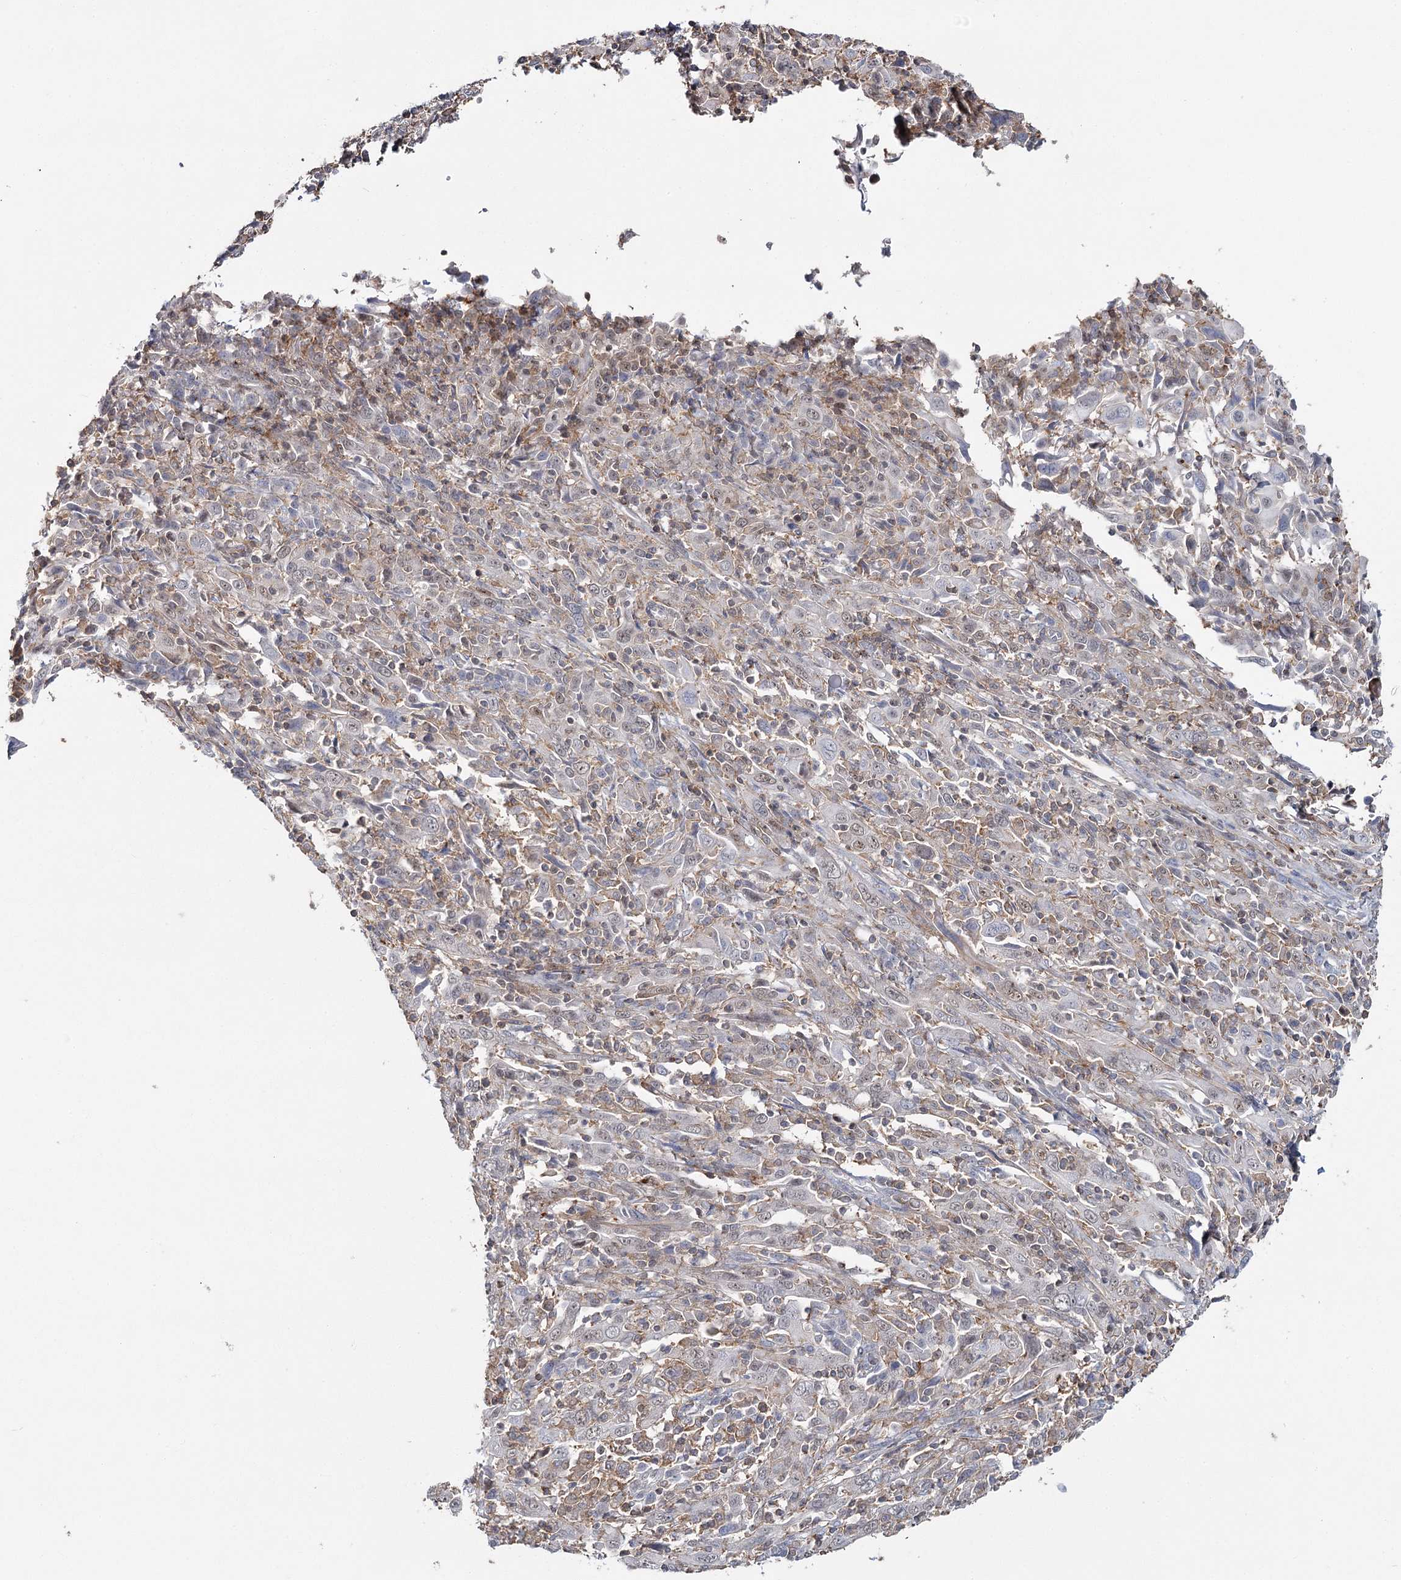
{"staining": {"intensity": "weak", "quantity": "<25%", "location": "nuclear"}, "tissue": "cervical cancer", "cell_type": "Tumor cells", "image_type": "cancer", "snomed": [{"axis": "morphology", "description": "Squamous cell carcinoma, NOS"}, {"axis": "topography", "description": "Cervix"}], "caption": "Immunohistochemistry (IHC) photomicrograph of squamous cell carcinoma (cervical) stained for a protein (brown), which demonstrates no expression in tumor cells.", "gene": "ZC3H8", "patient": {"sex": "female", "age": 46}}